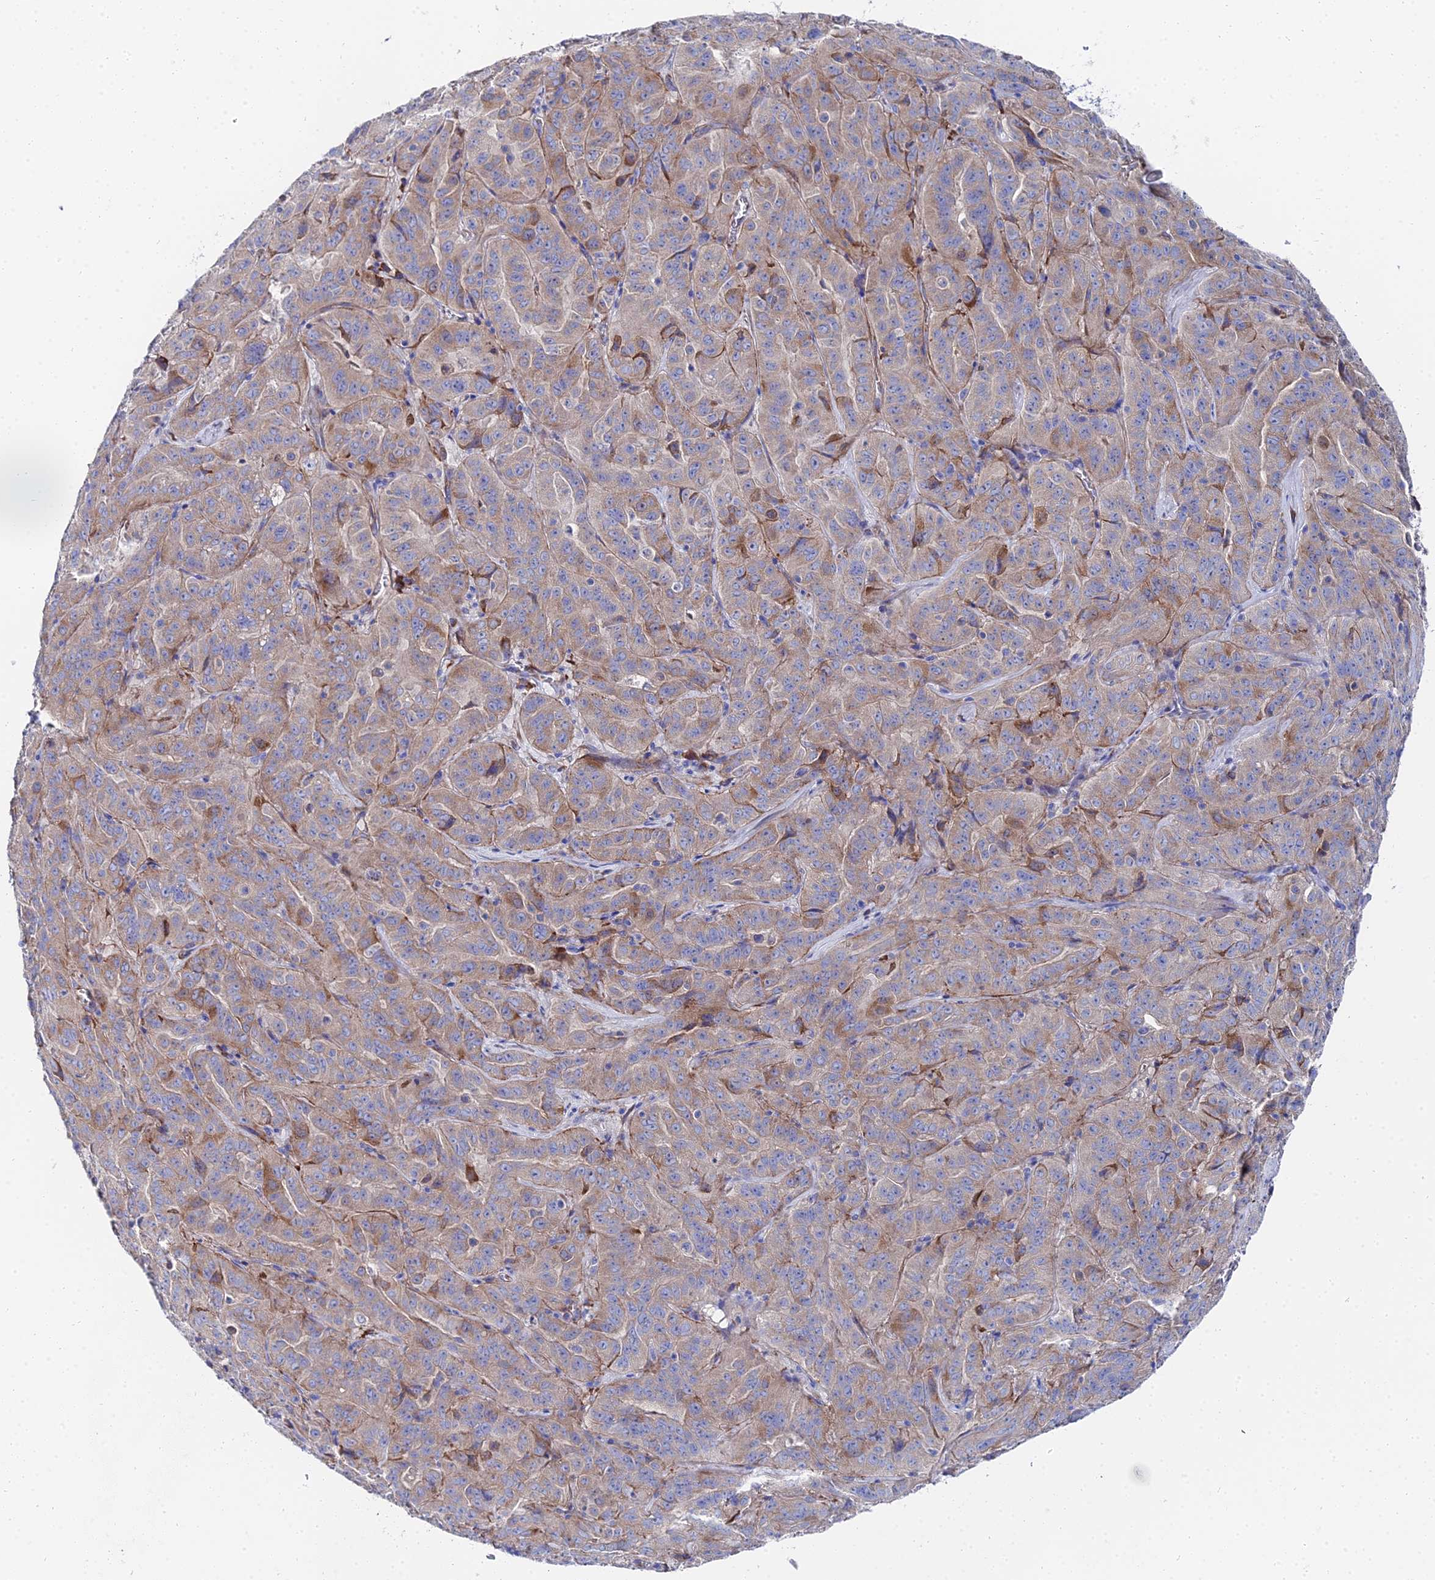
{"staining": {"intensity": "moderate", "quantity": ">75%", "location": "cytoplasmic/membranous"}, "tissue": "pancreatic cancer", "cell_type": "Tumor cells", "image_type": "cancer", "snomed": [{"axis": "morphology", "description": "Adenocarcinoma, NOS"}, {"axis": "topography", "description": "Pancreas"}], "caption": "Adenocarcinoma (pancreatic) stained with immunohistochemistry (IHC) reveals moderate cytoplasmic/membranous positivity in about >75% of tumor cells.", "gene": "PTTG1", "patient": {"sex": "male", "age": 63}}